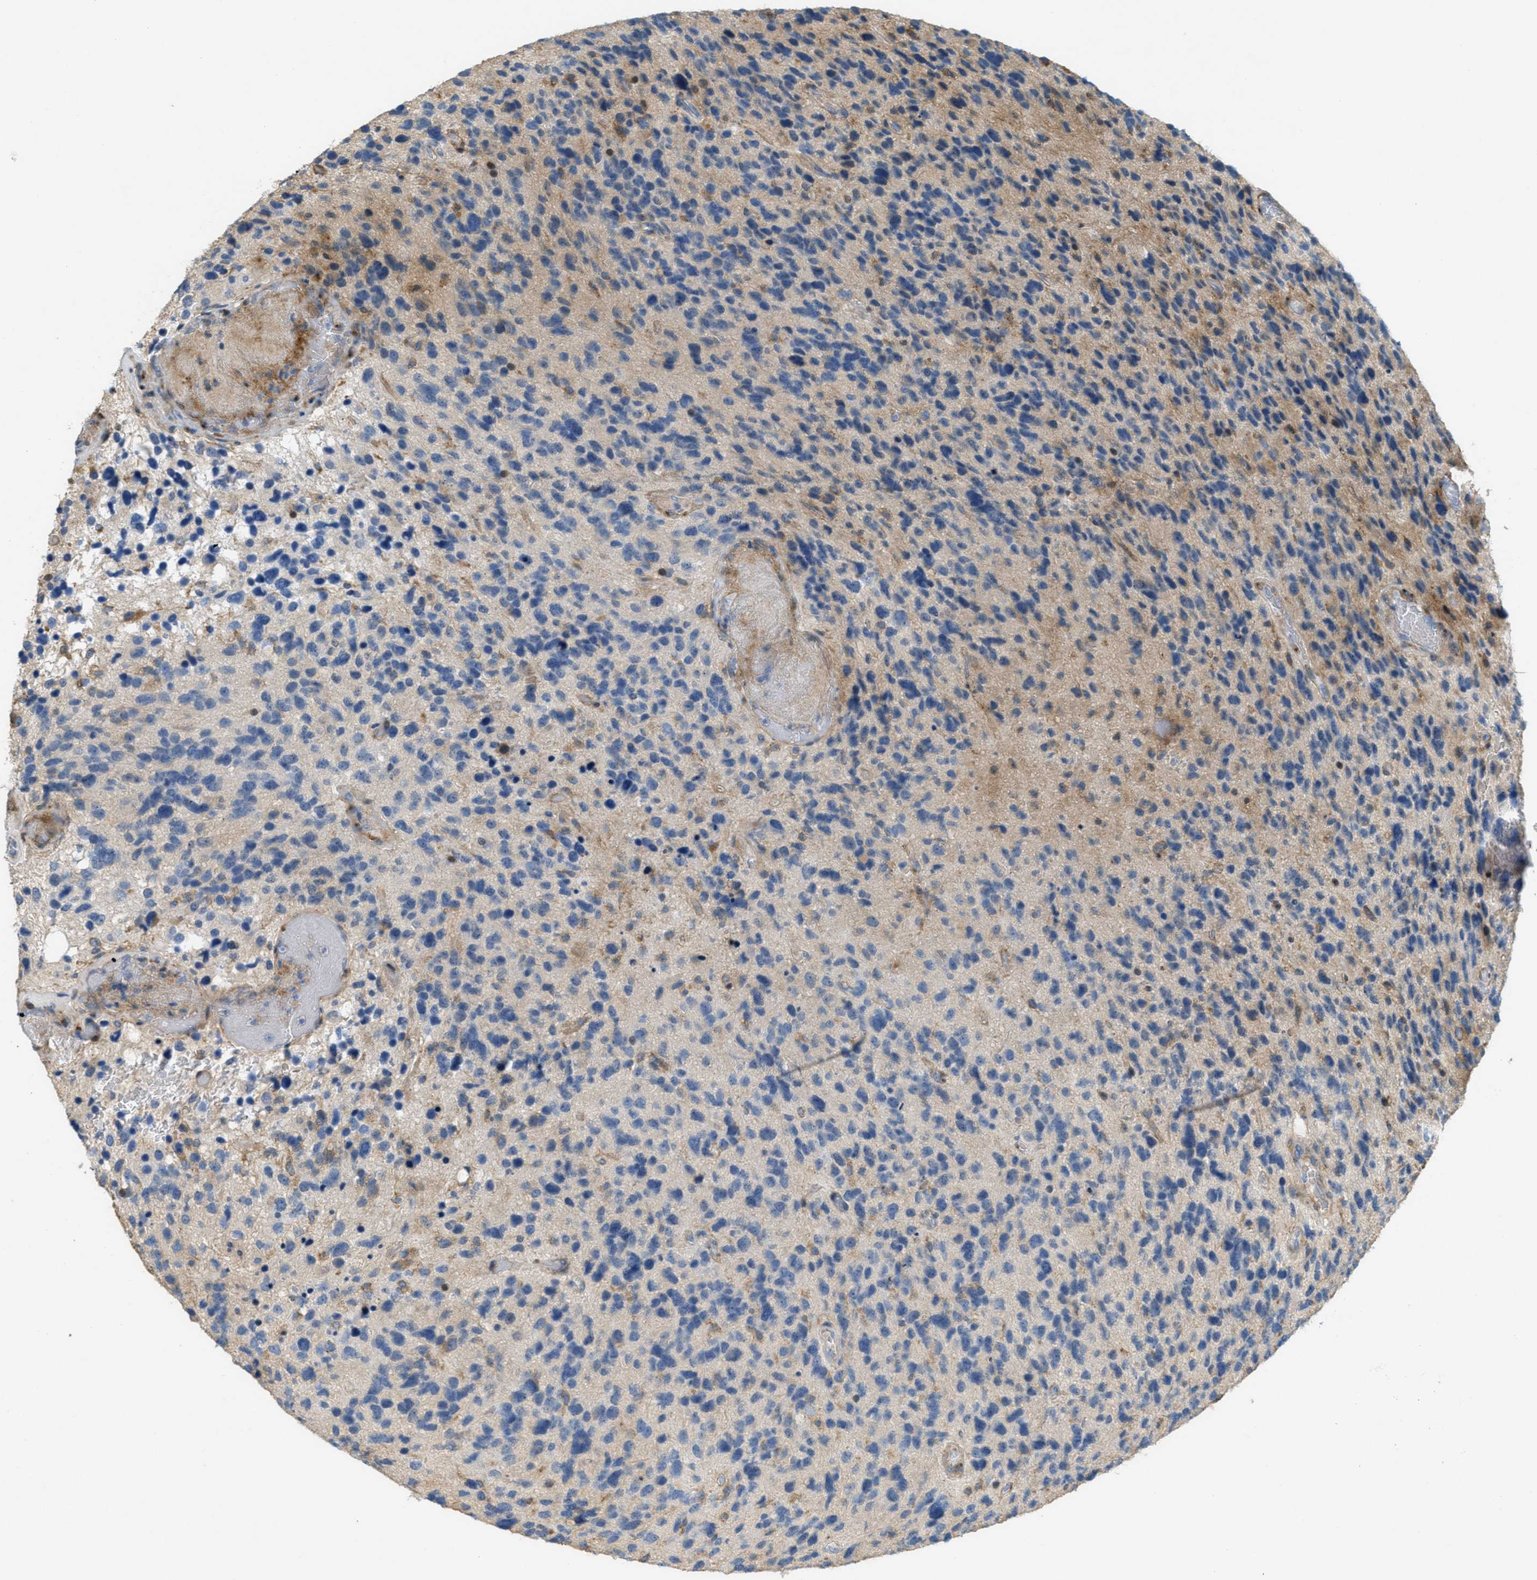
{"staining": {"intensity": "weak", "quantity": "<25%", "location": "cytoplasmic/membranous"}, "tissue": "glioma", "cell_type": "Tumor cells", "image_type": "cancer", "snomed": [{"axis": "morphology", "description": "Glioma, malignant, High grade"}, {"axis": "topography", "description": "Brain"}], "caption": "An image of glioma stained for a protein shows no brown staining in tumor cells.", "gene": "ADCY5", "patient": {"sex": "female", "age": 58}}